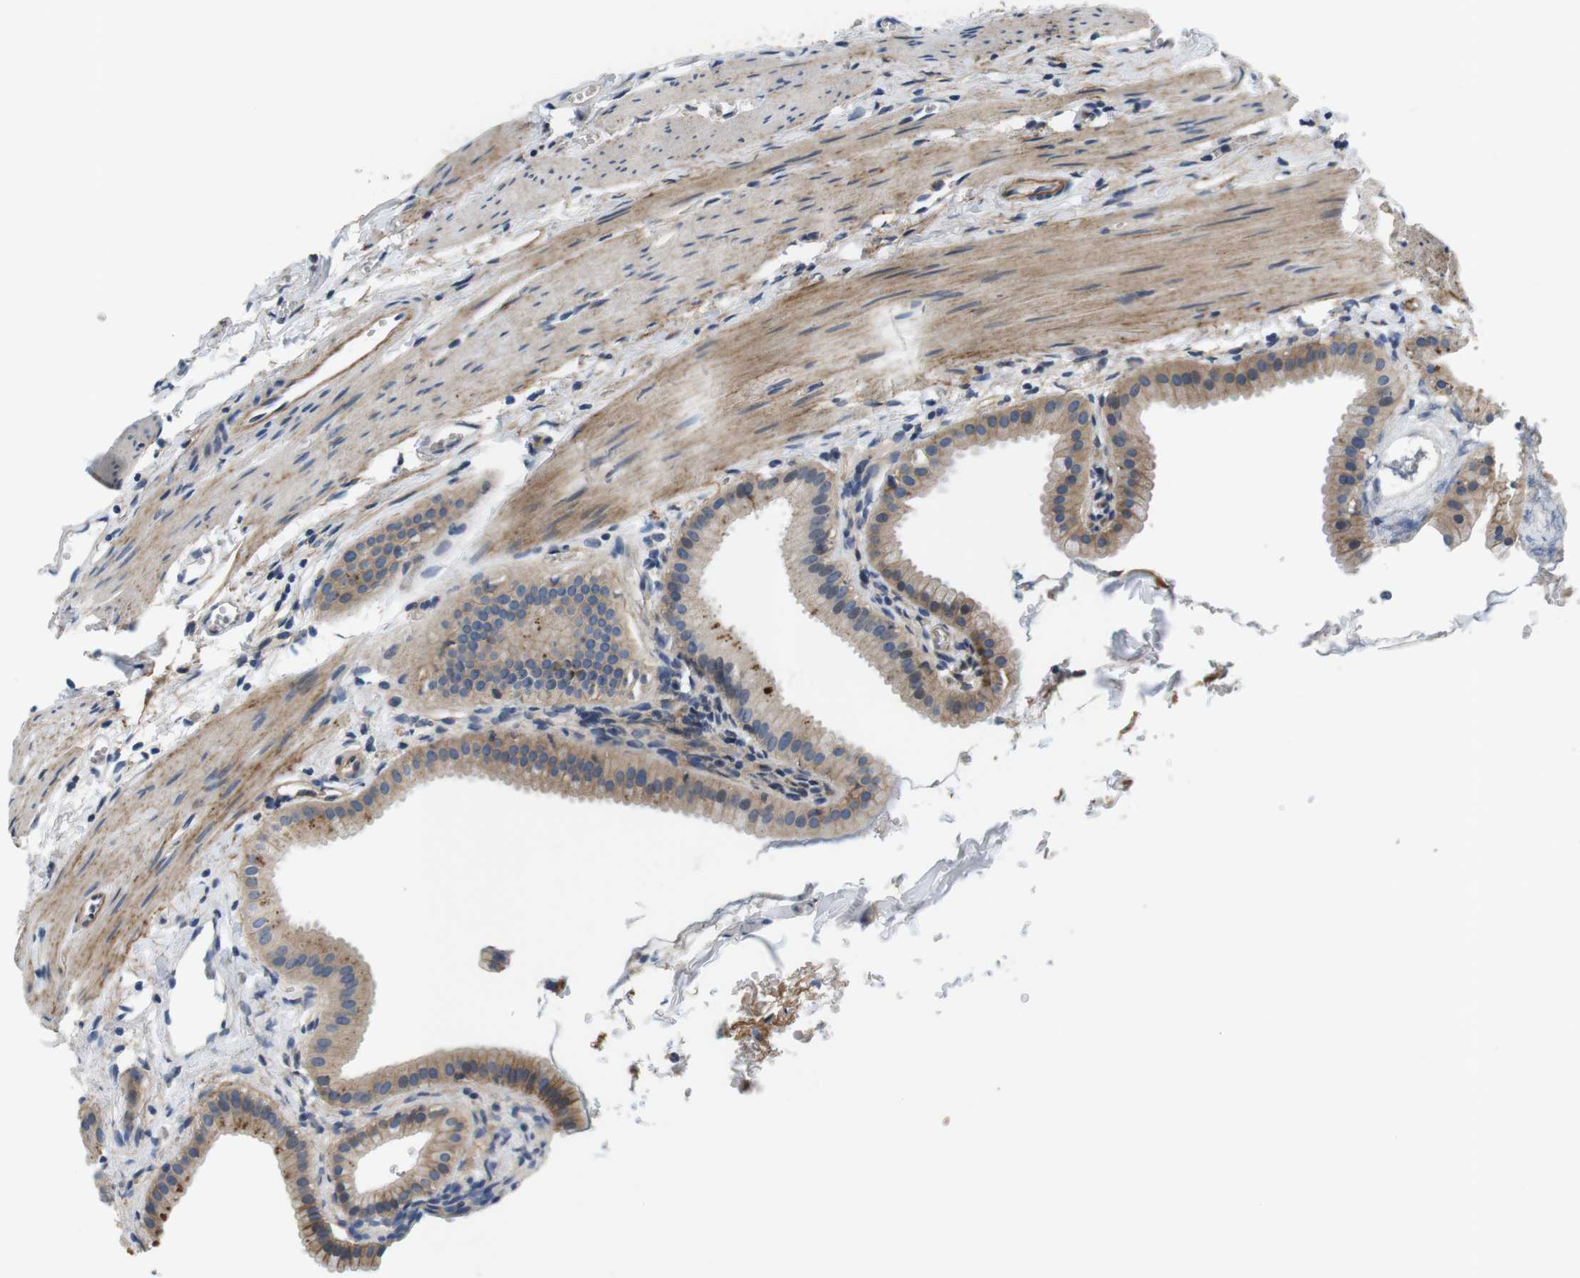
{"staining": {"intensity": "moderate", "quantity": "25%-75%", "location": "cytoplasmic/membranous"}, "tissue": "gallbladder", "cell_type": "Glandular cells", "image_type": "normal", "snomed": [{"axis": "morphology", "description": "Normal tissue, NOS"}, {"axis": "topography", "description": "Gallbladder"}], "caption": "Gallbladder stained with DAB (3,3'-diaminobenzidine) immunohistochemistry (IHC) shows medium levels of moderate cytoplasmic/membranous staining in about 25%-75% of glandular cells. The staining is performed using DAB brown chromogen to label protein expression. The nuclei are counter-stained blue using hematoxylin.", "gene": "SLC30A1", "patient": {"sex": "female", "age": 64}}